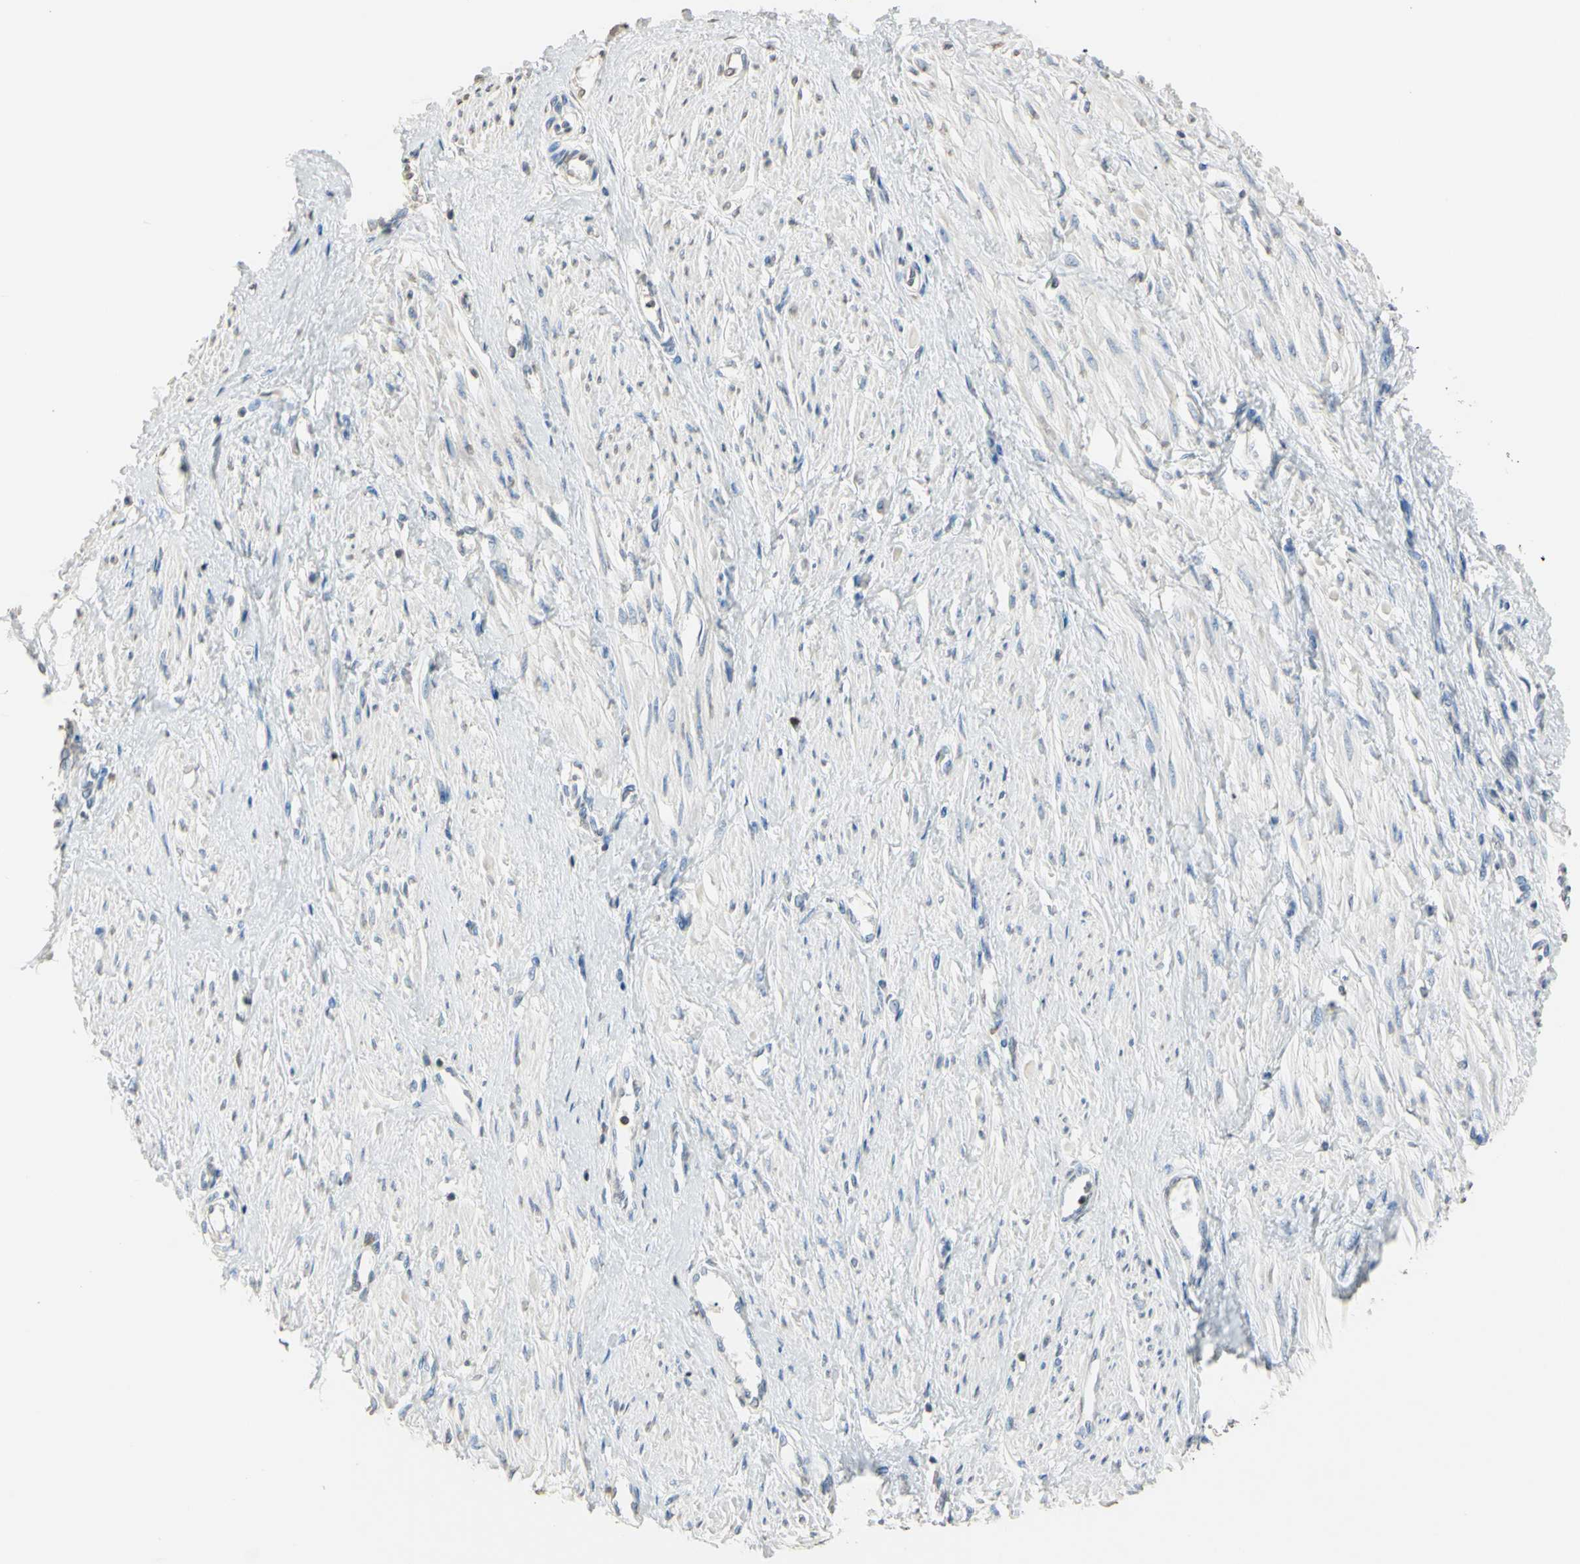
{"staining": {"intensity": "negative", "quantity": "none", "location": "none"}, "tissue": "smooth muscle", "cell_type": "Smooth muscle cells", "image_type": "normal", "snomed": [{"axis": "morphology", "description": "Normal tissue, NOS"}, {"axis": "topography", "description": "Smooth muscle"}, {"axis": "topography", "description": "Uterus"}], "caption": "The photomicrograph demonstrates no significant positivity in smooth muscle cells of smooth muscle.", "gene": "PSTPIP1", "patient": {"sex": "female", "age": 39}}